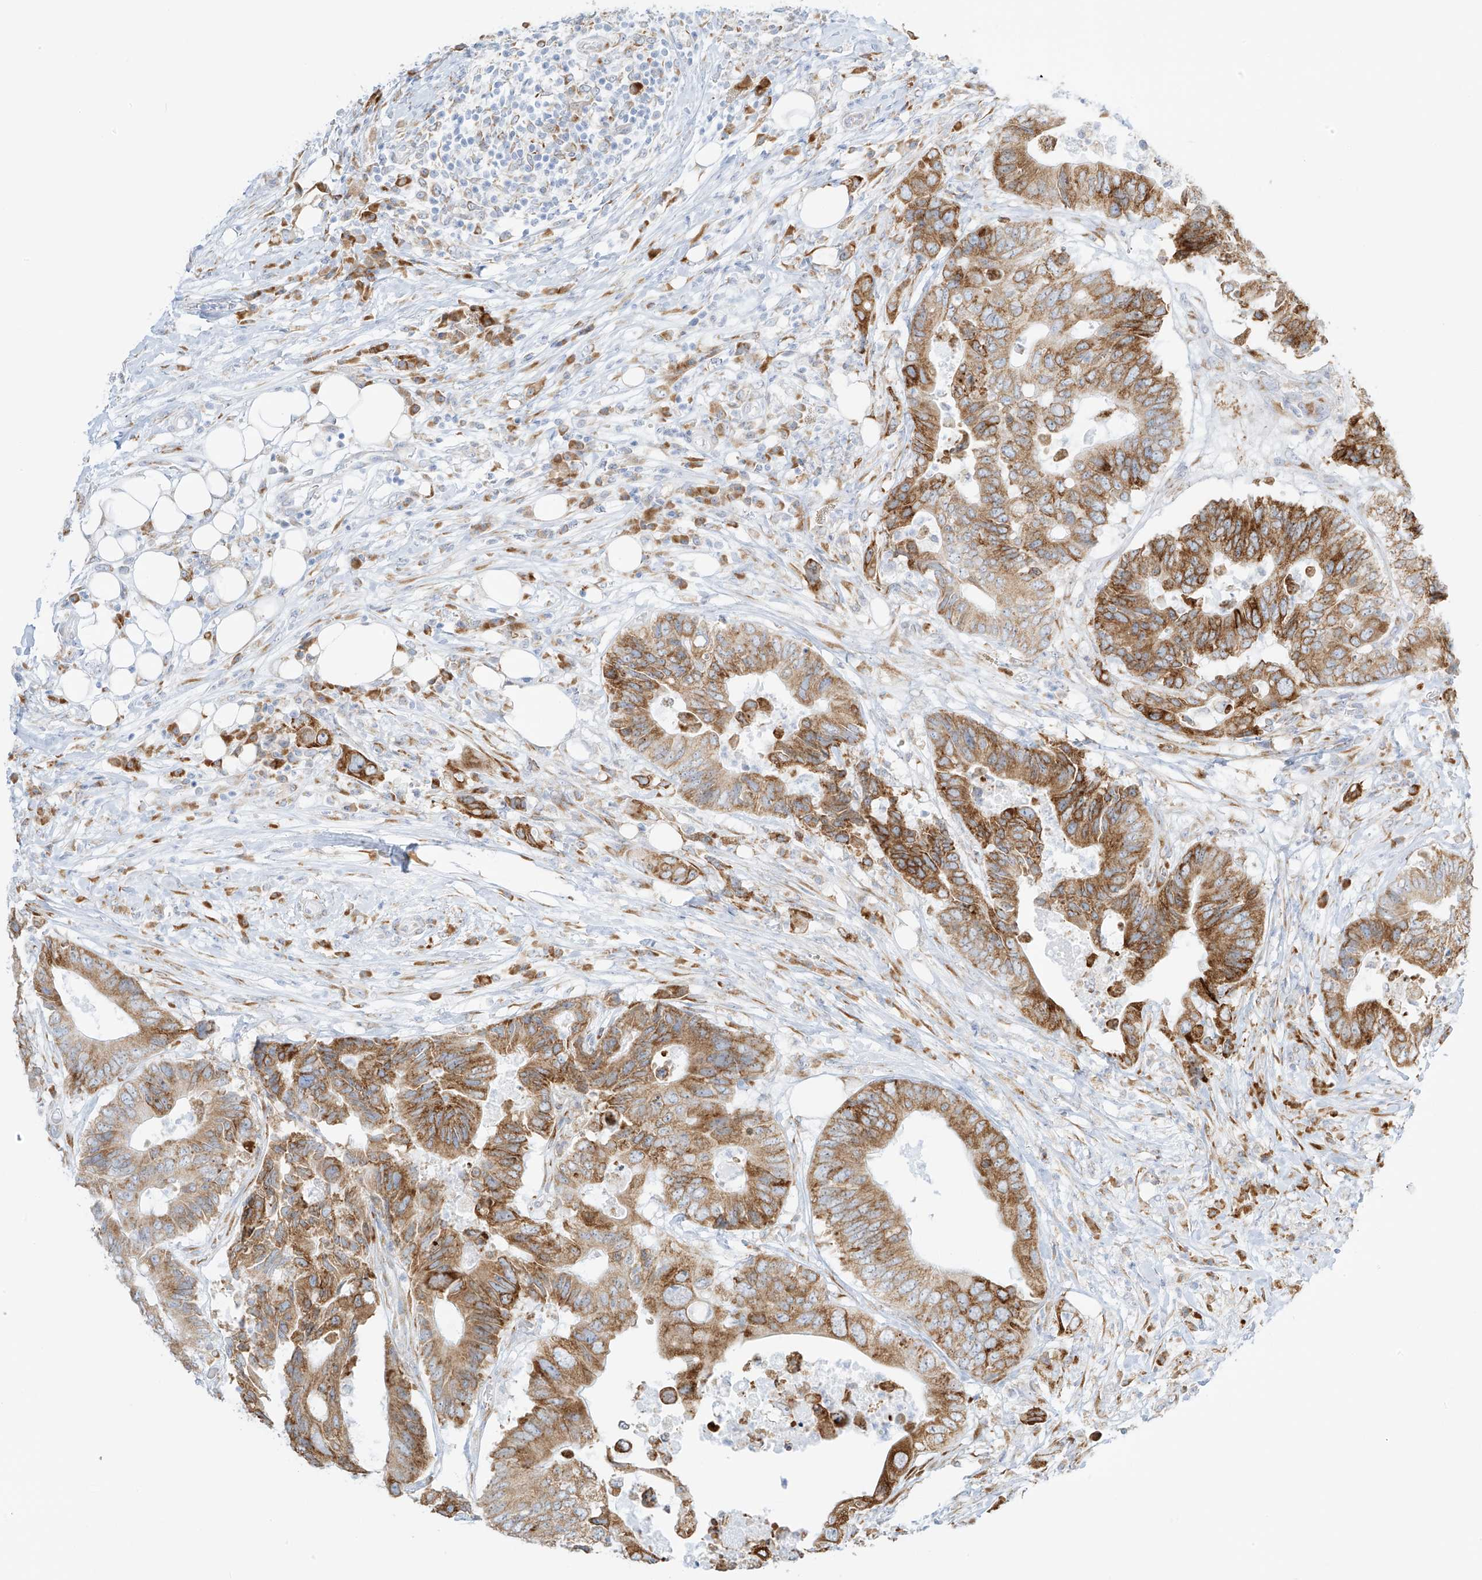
{"staining": {"intensity": "moderate", "quantity": ">75%", "location": "cytoplasmic/membranous"}, "tissue": "colorectal cancer", "cell_type": "Tumor cells", "image_type": "cancer", "snomed": [{"axis": "morphology", "description": "Adenocarcinoma, NOS"}, {"axis": "topography", "description": "Colon"}], "caption": "Colorectal cancer (adenocarcinoma) stained with a protein marker shows moderate staining in tumor cells.", "gene": "LRRC59", "patient": {"sex": "male", "age": 71}}